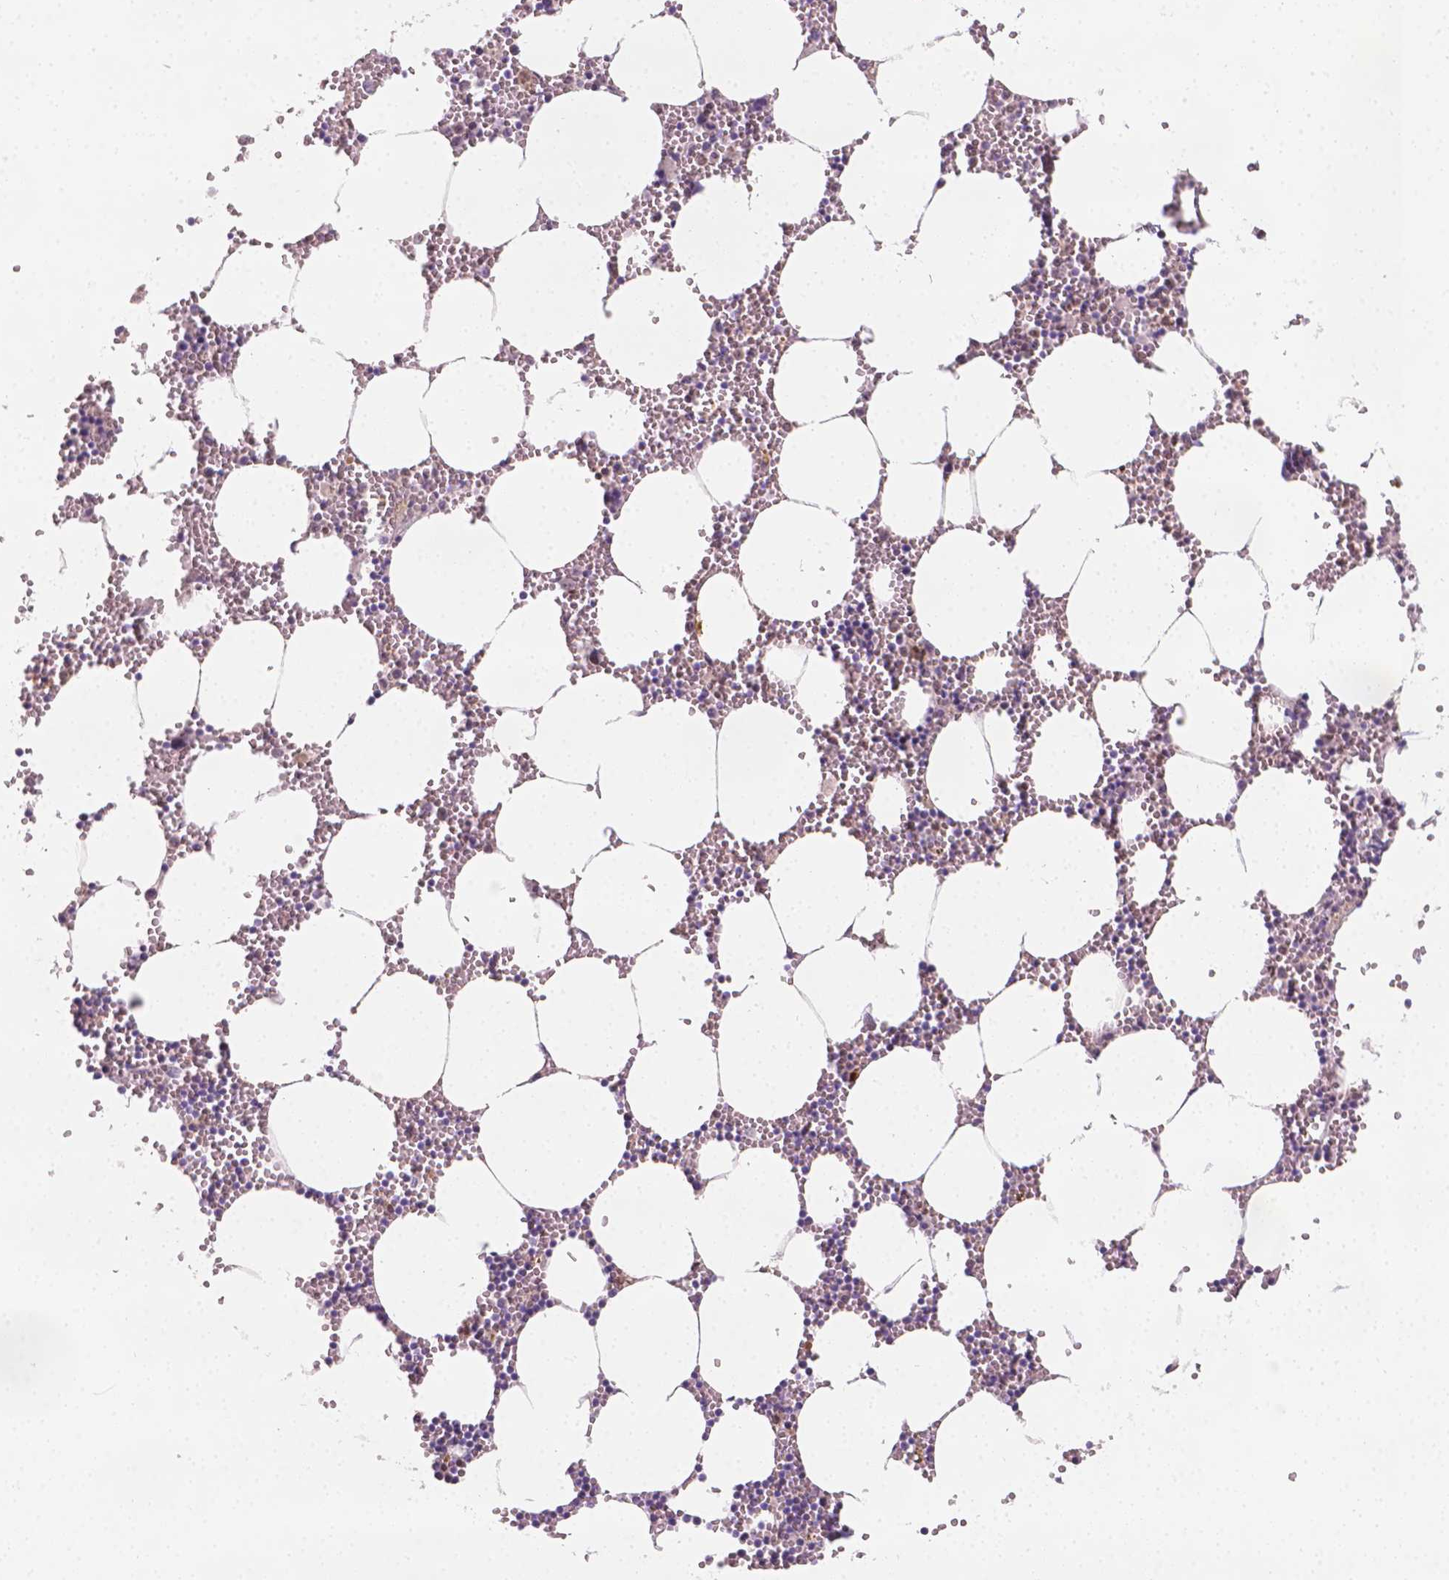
{"staining": {"intensity": "negative", "quantity": "none", "location": "none"}, "tissue": "bone marrow", "cell_type": "Hematopoietic cells", "image_type": "normal", "snomed": [{"axis": "morphology", "description": "Normal tissue, NOS"}, {"axis": "topography", "description": "Bone marrow"}], "caption": "This is a image of immunohistochemistry staining of normal bone marrow, which shows no positivity in hematopoietic cells.", "gene": "TNFAIP2", "patient": {"sex": "male", "age": 54}}